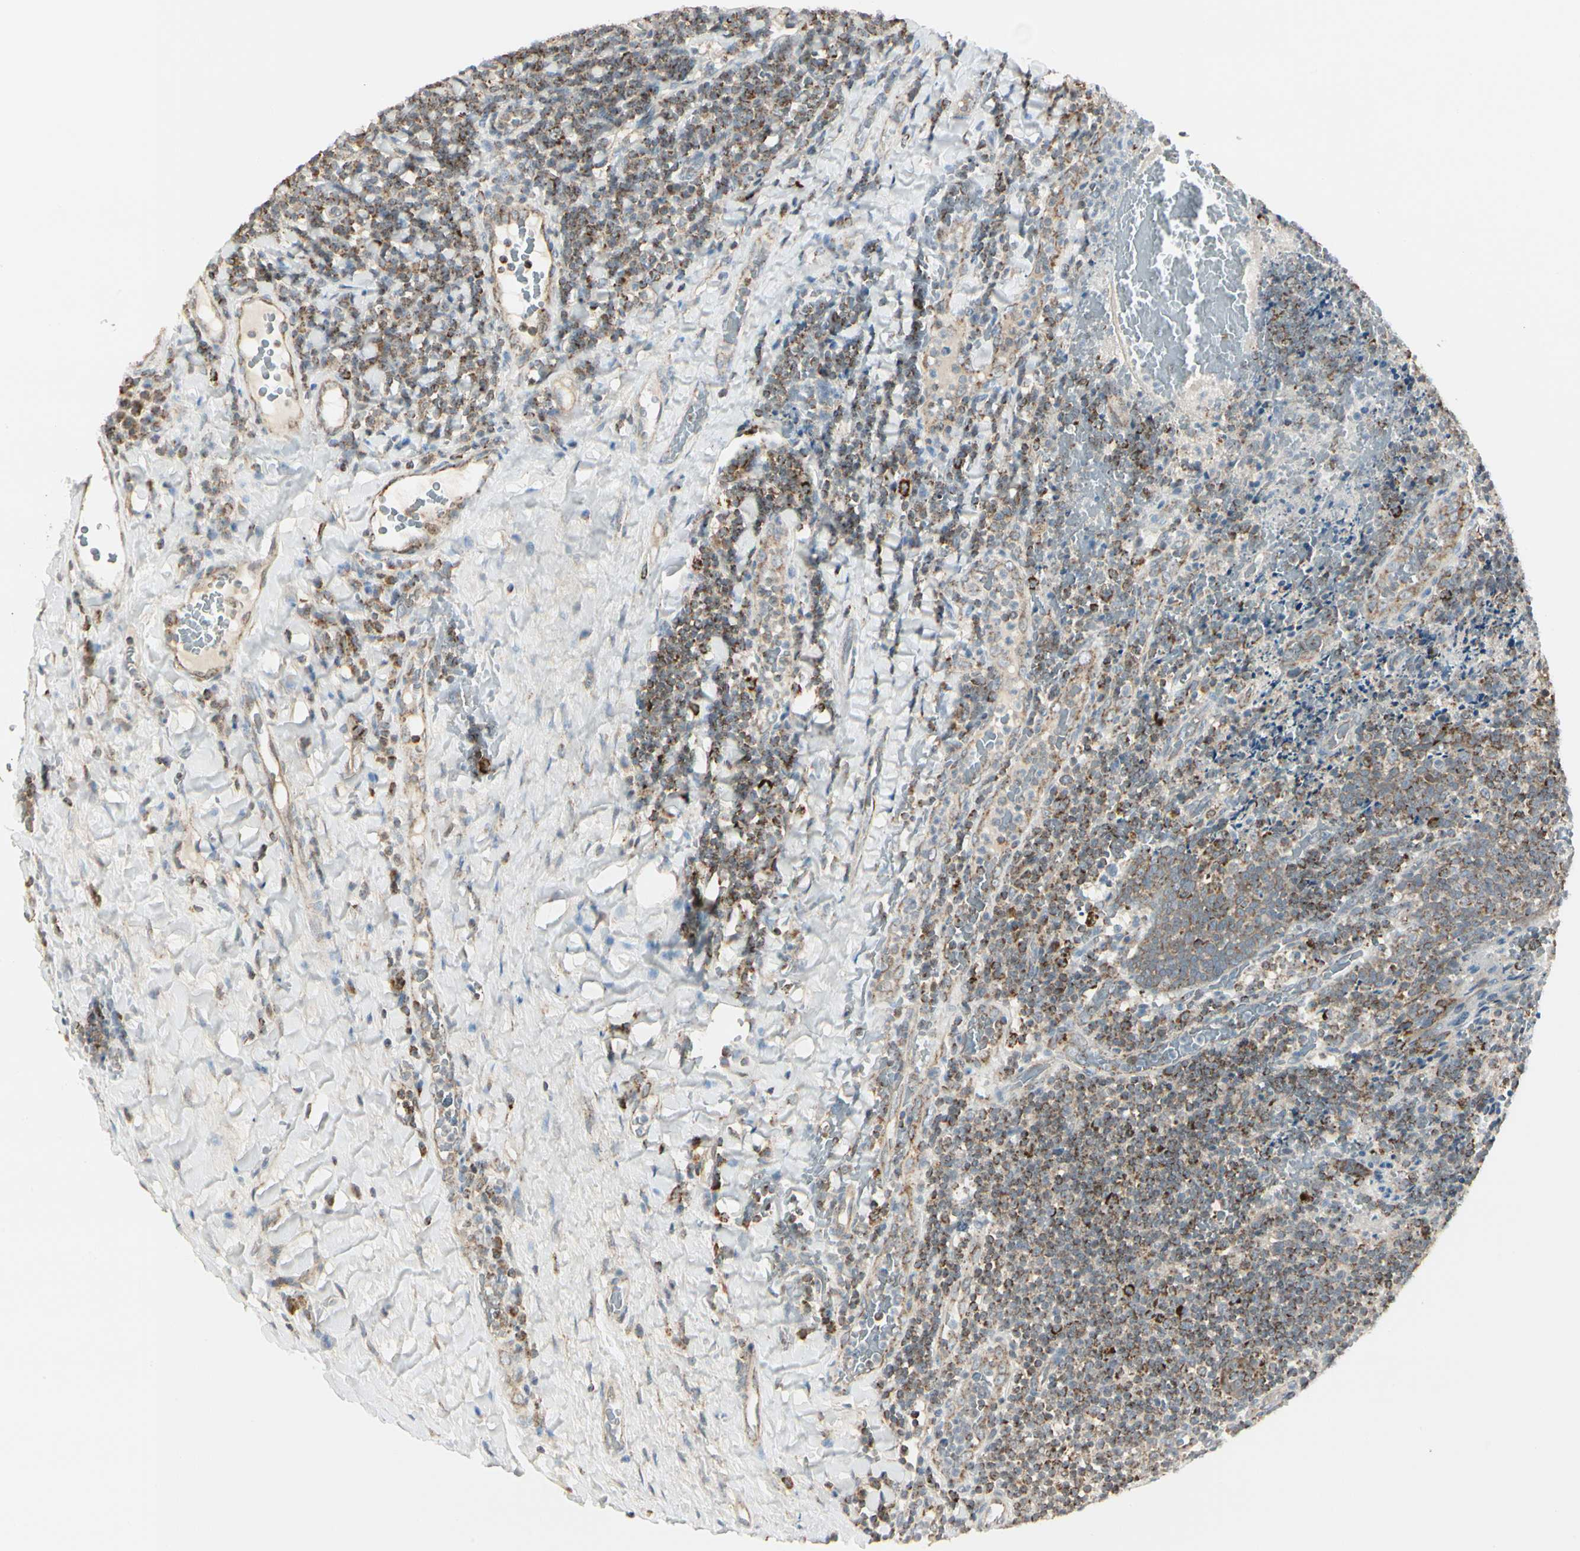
{"staining": {"intensity": "strong", "quantity": ">75%", "location": "cytoplasmic/membranous"}, "tissue": "tonsil", "cell_type": "Germinal center cells", "image_type": "normal", "snomed": [{"axis": "morphology", "description": "Normal tissue, NOS"}, {"axis": "topography", "description": "Tonsil"}], "caption": "Immunohistochemistry (IHC) of benign tonsil demonstrates high levels of strong cytoplasmic/membranous positivity in approximately >75% of germinal center cells.", "gene": "ANKS6", "patient": {"sex": "male", "age": 17}}